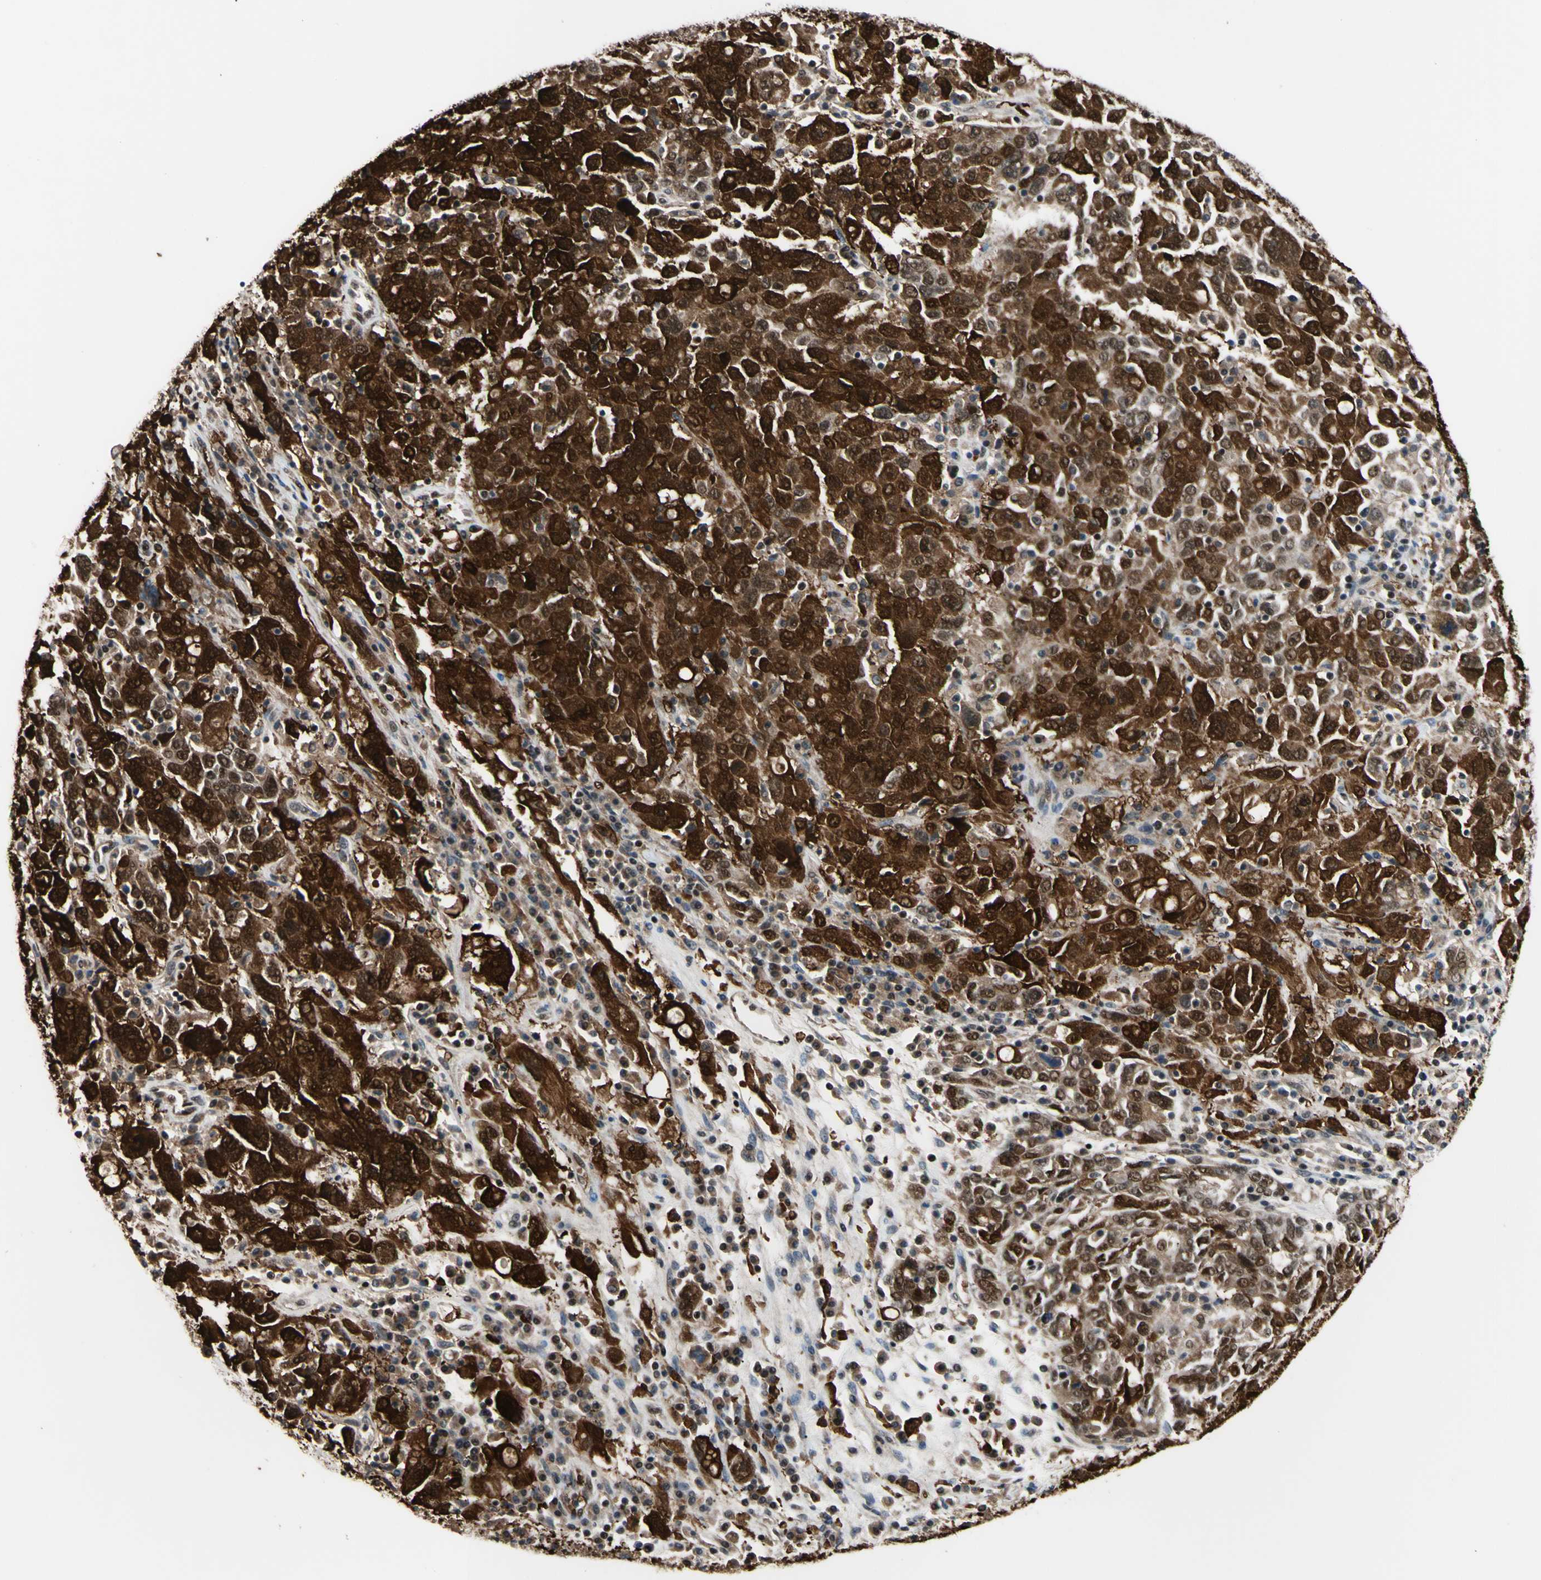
{"staining": {"intensity": "strong", "quantity": ">75%", "location": "cytoplasmic/membranous,nuclear"}, "tissue": "ovarian cancer", "cell_type": "Tumor cells", "image_type": "cancer", "snomed": [{"axis": "morphology", "description": "Carcinoma, endometroid"}, {"axis": "topography", "description": "Ovary"}], "caption": "Immunohistochemistry (IHC) (DAB) staining of human ovarian cancer reveals strong cytoplasmic/membranous and nuclear protein staining in approximately >75% of tumor cells. The staining is performed using DAB brown chromogen to label protein expression. The nuclei are counter-stained blue using hematoxylin.", "gene": "THAP12", "patient": {"sex": "female", "age": 62}}